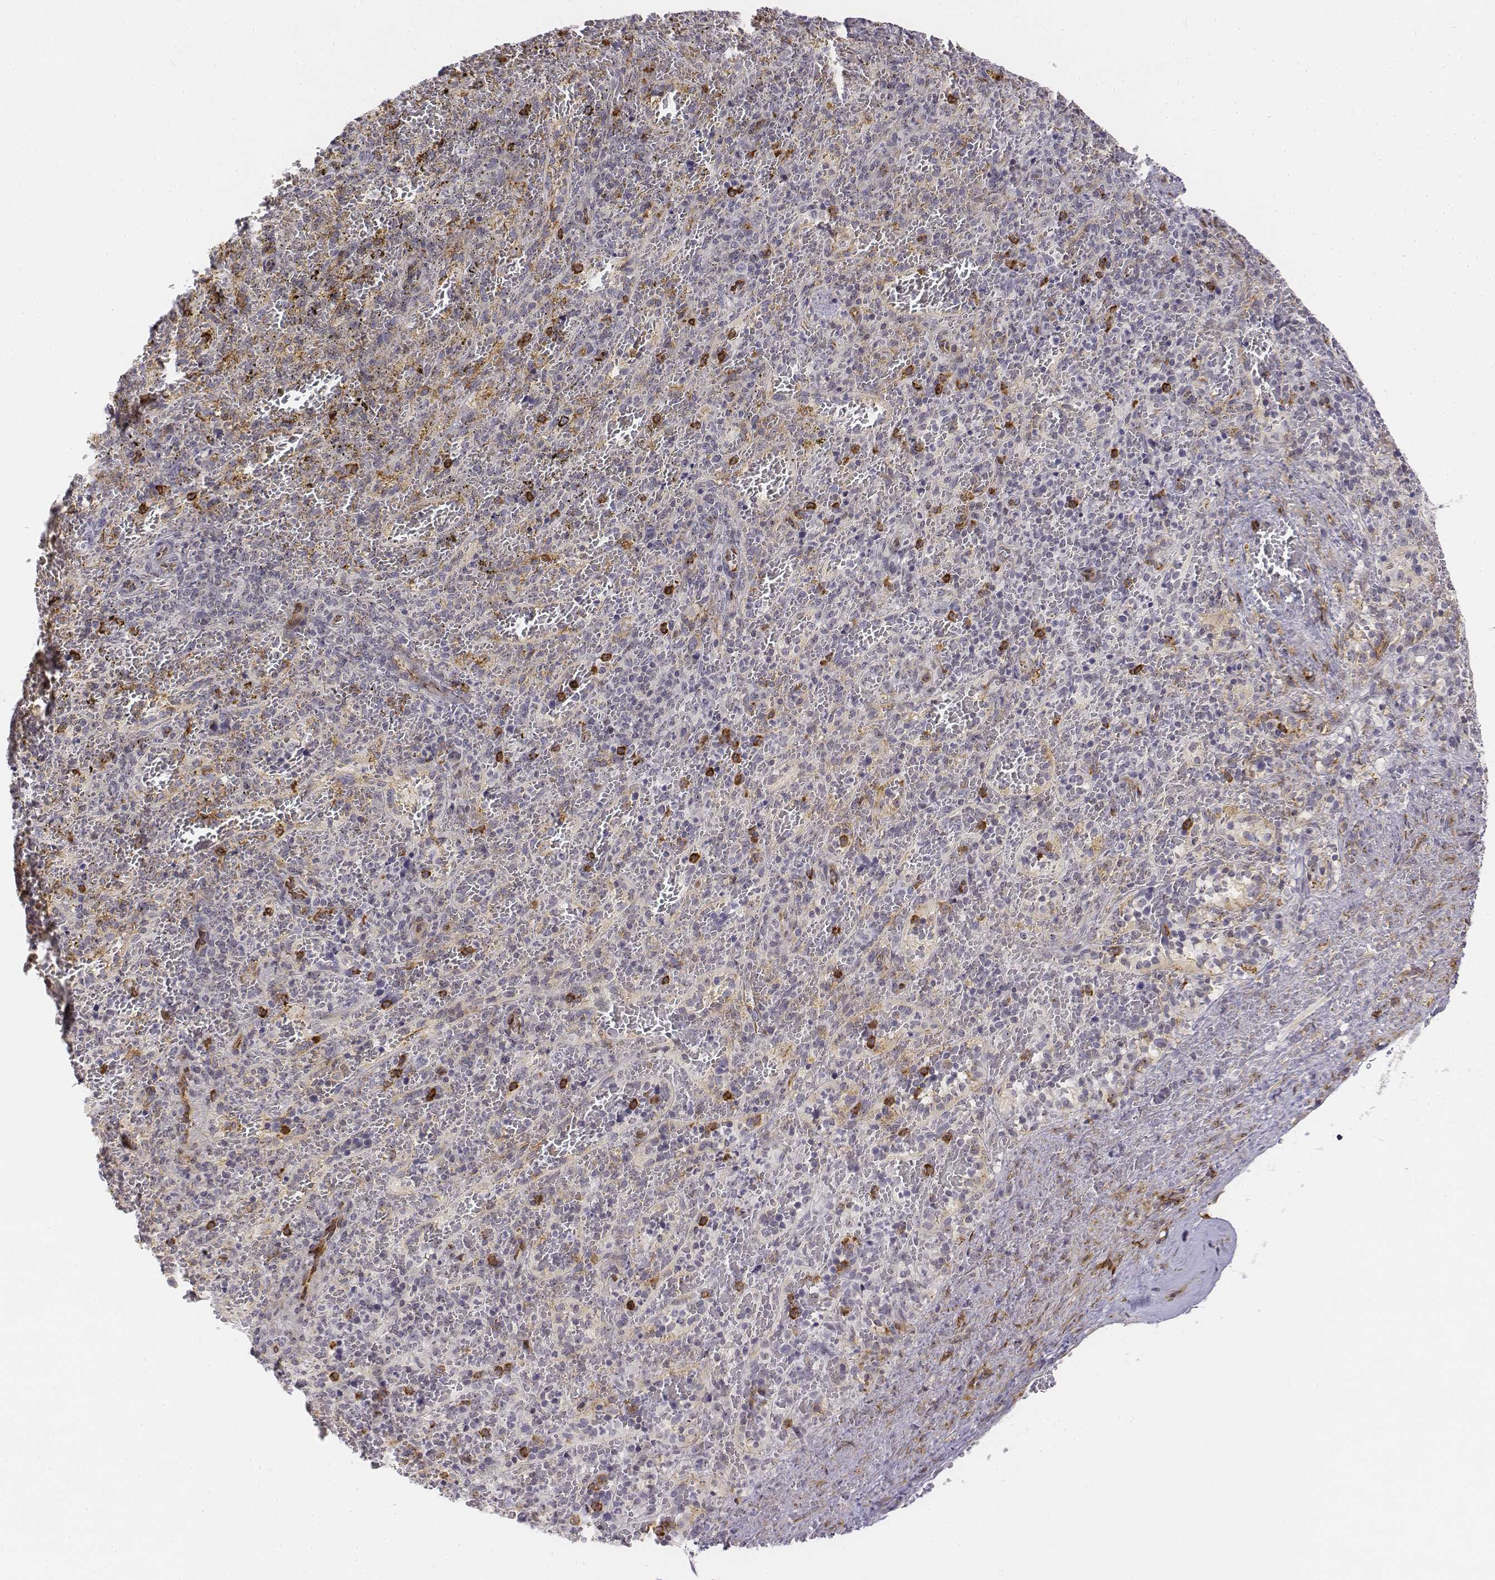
{"staining": {"intensity": "strong", "quantity": "<25%", "location": "cytoplasmic/membranous"}, "tissue": "spleen", "cell_type": "Cells in red pulp", "image_type": "normal", "snomed": [{"axis": "morphology", "description": "Normal tissue, NOS"}, {"axis": "topography", "description": "Spleen"}], "caption": "Cells in red pulp demonstrate strong cytoplasmic/membranous staining in about <25% of cells in unremarkable spleen.", "gene": "CD14", "patient": {"sex": "female", "age": 50}}